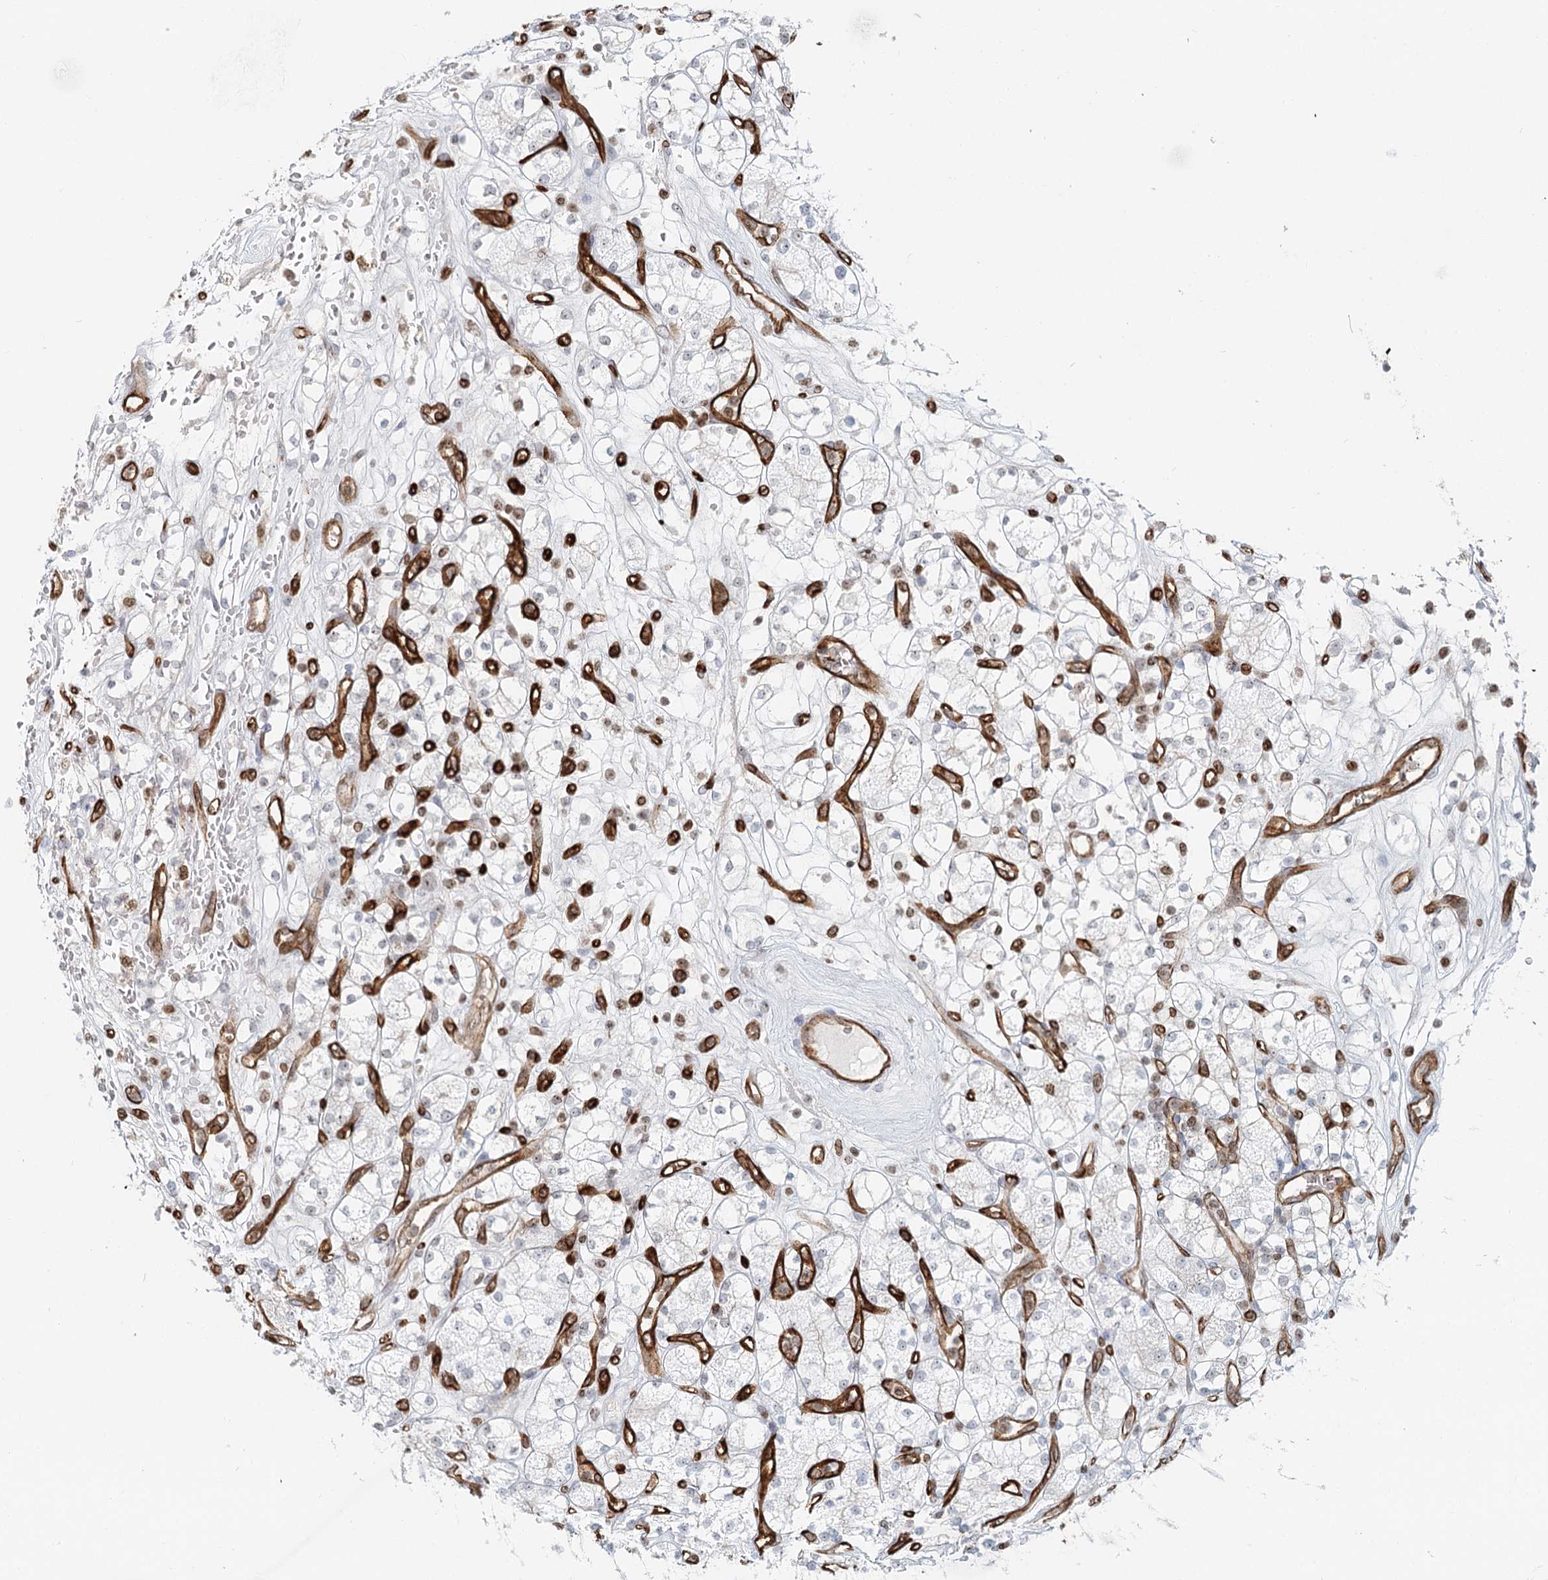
{"staining": {"intensity": "negative", "quantity": "none", "location": "none"}, "tissue": "renal cancer", "cell_type": "Tumor cells", "image_type": "cancer", "snomed": [{"axis": "morphology", "description": "Adenocarcinoma, NOS"}, {"axis": "topography", "description": "Kidney"}], "caption": "Protein analysis of renal cancer (adenocarcinoma) demonstrates no significant expression in tumor cells.", "gene": "ZFYVE28", "patient": {"sex": "male", "age": 77}}